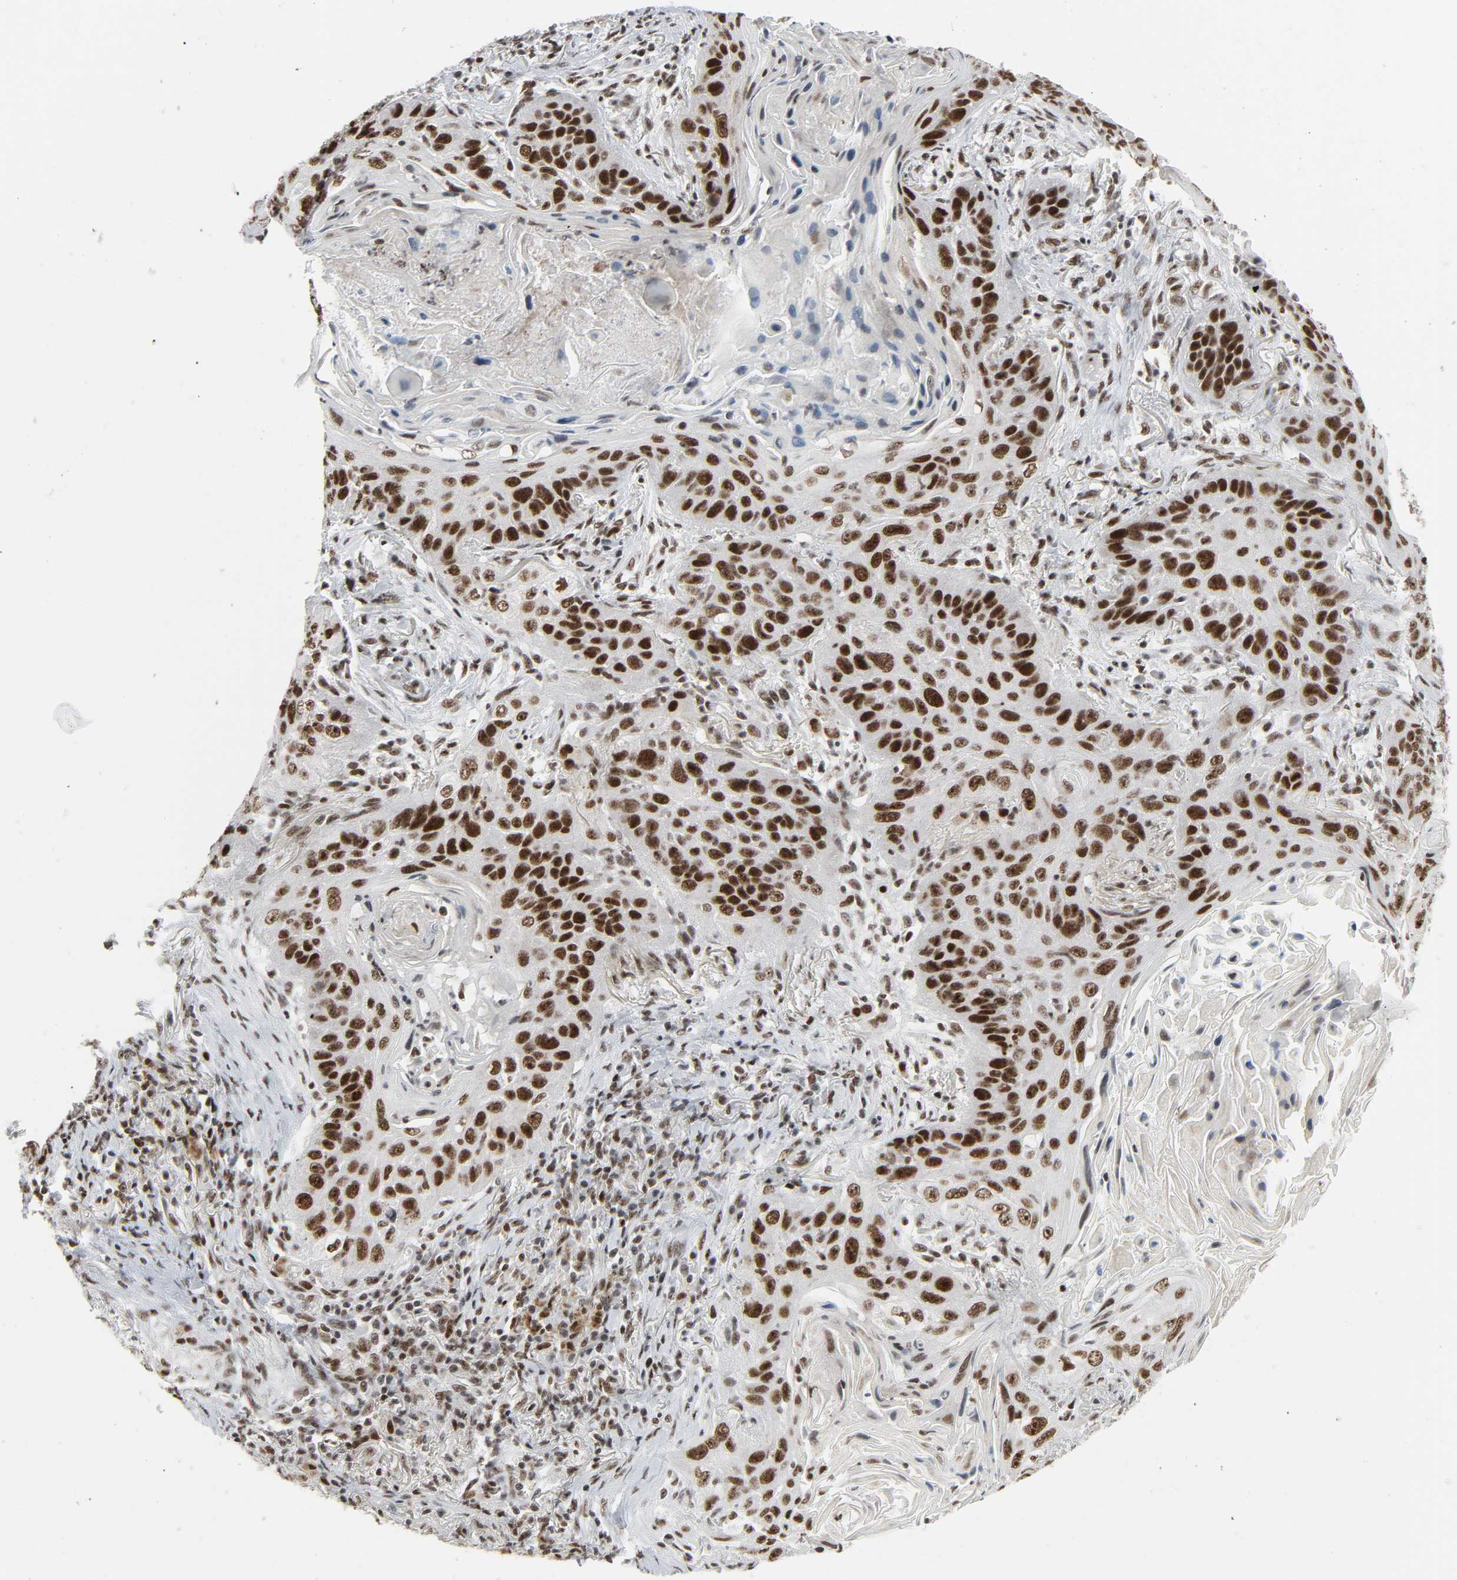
{"staining": {"intensity": "strong", "quantity": ">75%", "location": "nuclear"}, "tissue": "lung cancer", "cell_type": "Tumor cells", "image_type": "cancer", "snomed": [{"axis": "morphology", "description": "Squamous cell carcinoma, NOS"}, {"axis": "topography", "description": "Lung"}], "caption": "A photomicrograph of human squamous cell carcinoma (lung) stained for a protein reveals strong nuclear brown staining in tumor cells. (Brightfield microscopy of DAB IHC at high magnification).", "gene": "CDK7", "patient": {"sex": "female", "age": 67}}